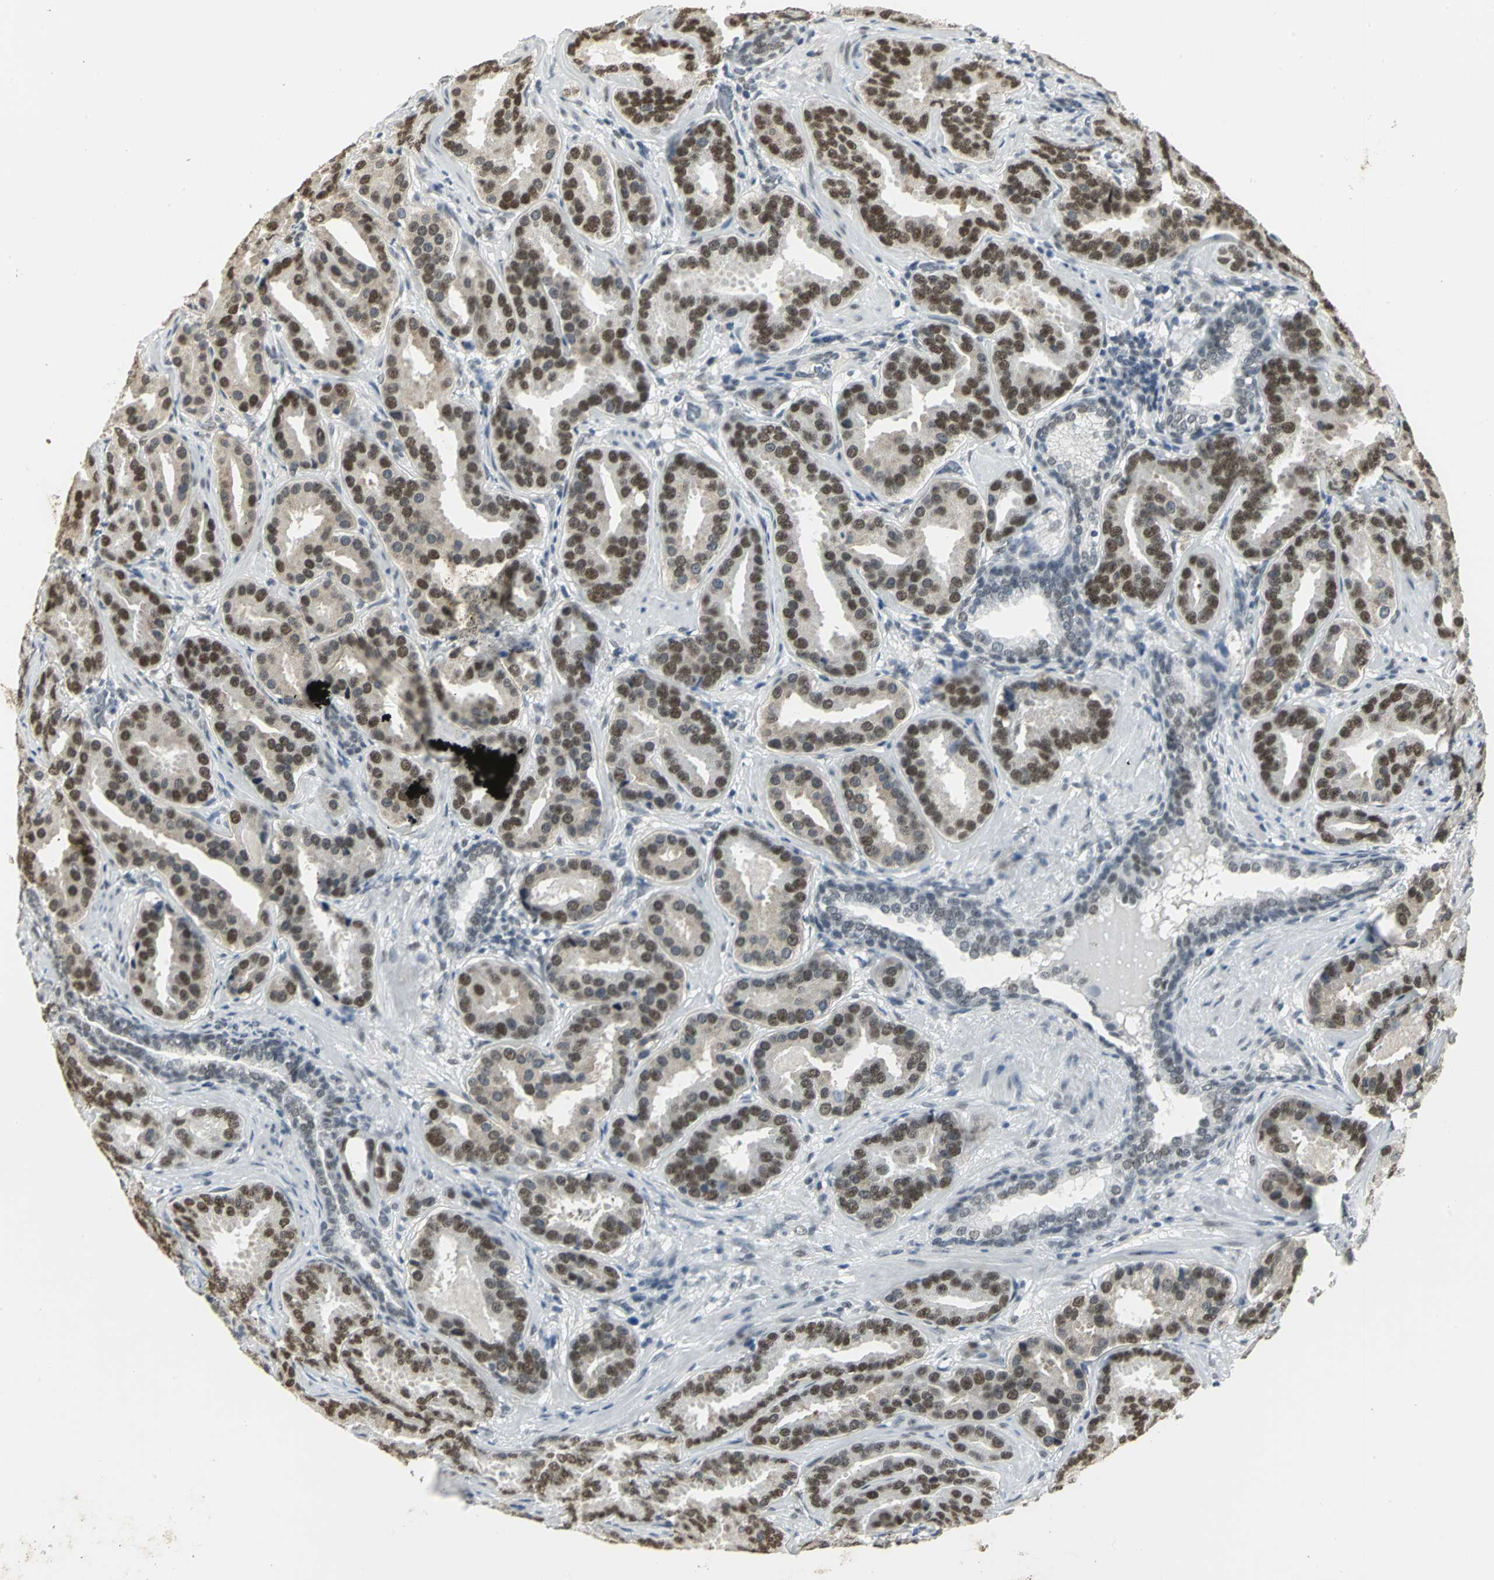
{"staining": {"intensity": "strong", "quantity": ">75%", "location": "nuclear"}, "tissue": "prostate cancer", "cell_type": "Tumor cells", "image_type": "cancer", "snomed": [{"axis": "morphology", "description": "Adenocarcinoma, Low grade"}, {"axis": "topography", "description": "Prostate"}], "caption": "IHC of human prostate low-grade adenocarcinoma exhibits high levels of strong nuclear staining in approximately >75% of tumor cells.", "gene": "CBX3", "patient": {"sex": "male", "age": 59}}